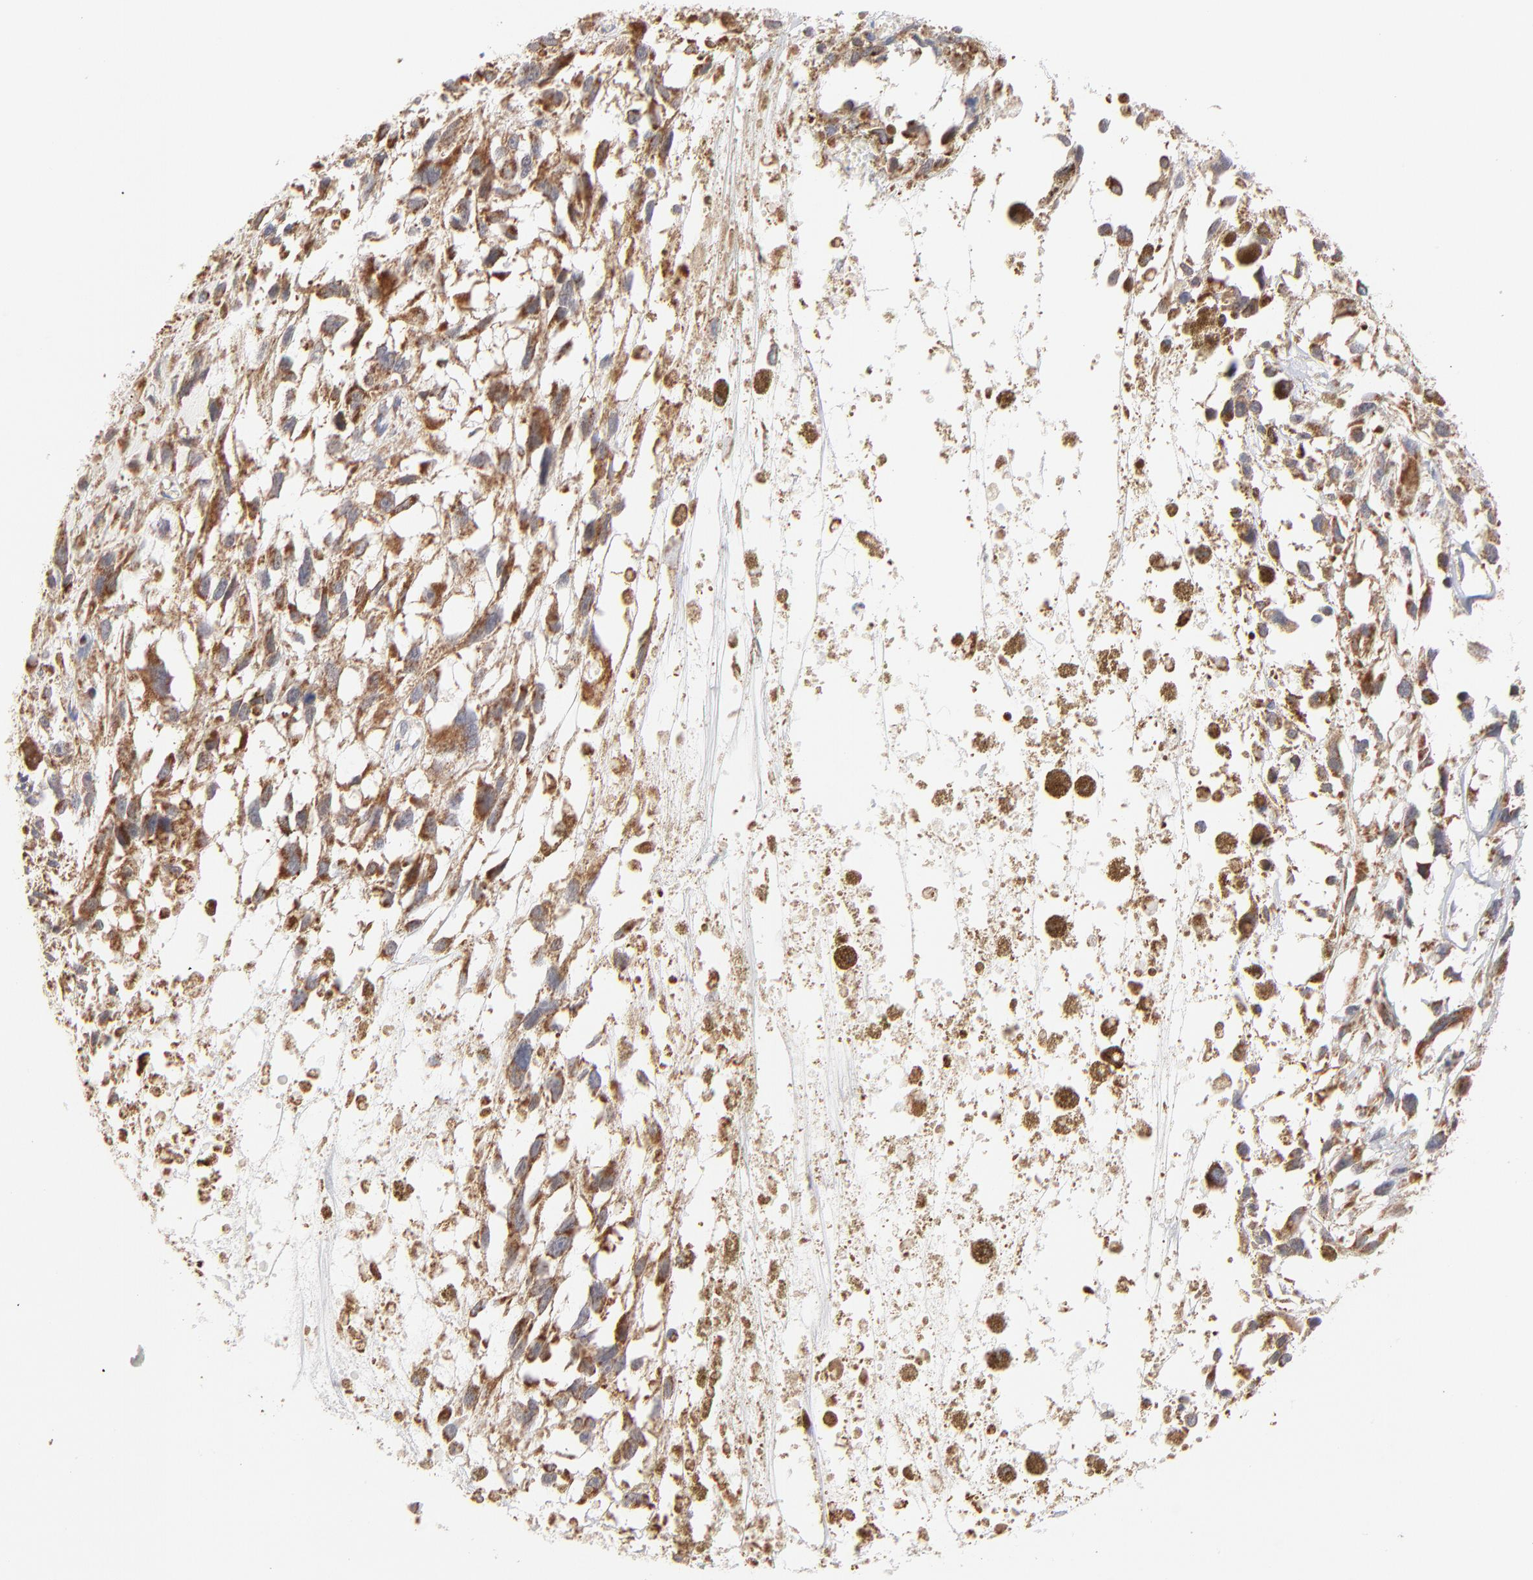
{"staining": {"intensity": "moderate", "quantity": ">75%", "location": "cytoplasmic/membranous"}, "tissue": "melanoma", "cell_type": "Tumor cells", "image_type": "cancer", "snomed": [{"axis": "morphology", "description": "Malignant melanoma, Metastatic site"}, {"axis": "topography", "description": "Lymph node"}], "caption": "This micrograph displays immunohistochemistry (IHC) staining of malignant melanoma (metastatic site), with medium moderate cytoplasmic/membranous staining in about >75% of tumor cells.", "gene": "MRPL58", "patient": {"sex": "male", "age": 59}}